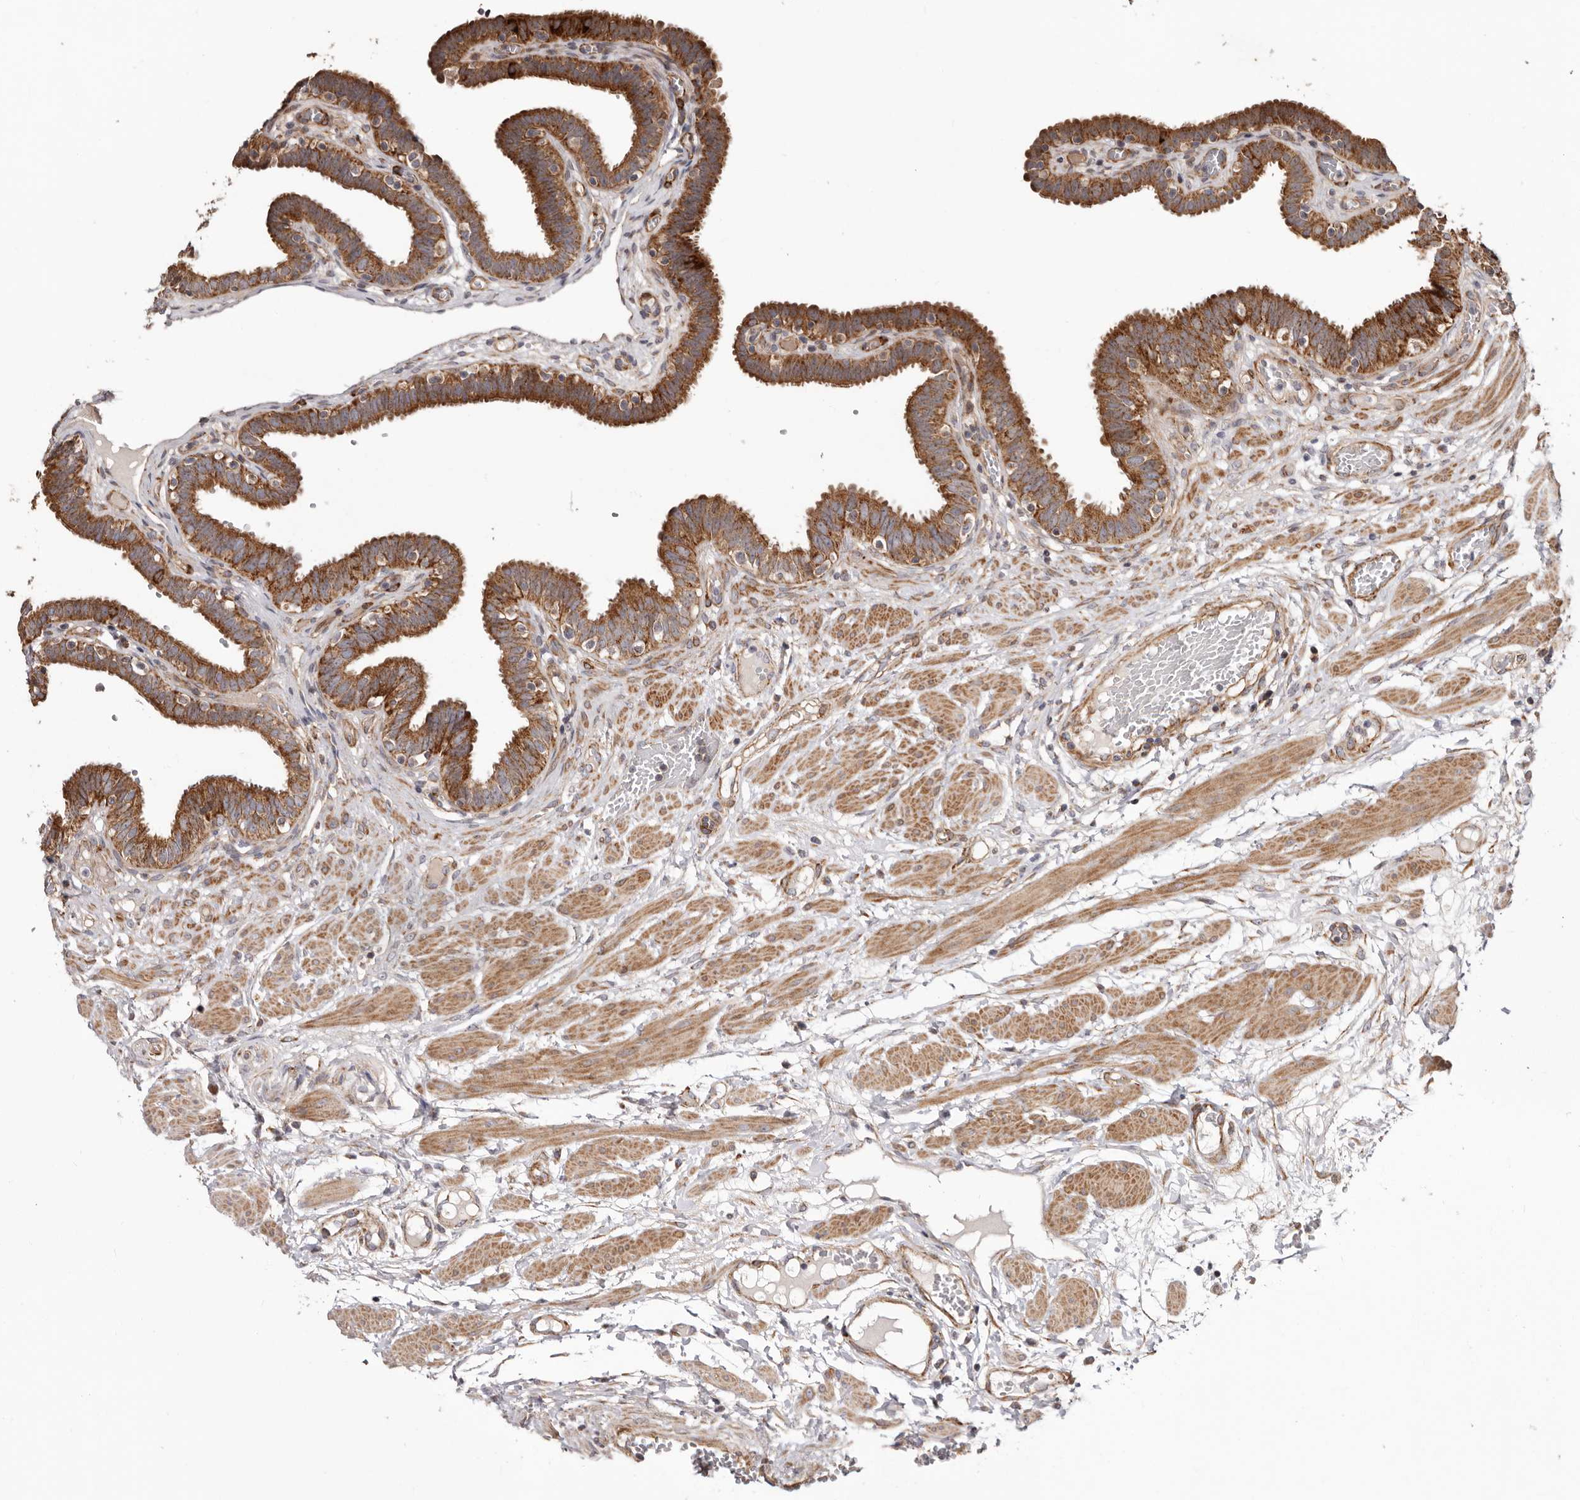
{"staining": {"intensity": "moderate", "quantity": ">75%", "location": "cytoplasmic/membranous"}, "tissue": "fallopian tube", "cell_type": "Glandular cells", "image_type": "normal", "snomed": [{"axis": "morphology", "description": "Normal tissue, NOS"}, {"axis": "topography", "description": "Fallopian tube"}, {"axis": "topography", "description": "Placenta"}], "caption": "Brown immunohistochemical staining in benign fallopian tube exhibits moderate cytoplasmic/membranous staining in about >75% of glandular cells. Immunohistochemistry stains the protein of interest in brown and the nuclei are stained blue.", "gene": "PROKR1", "patient": {"sex": "female", "age": 32}}